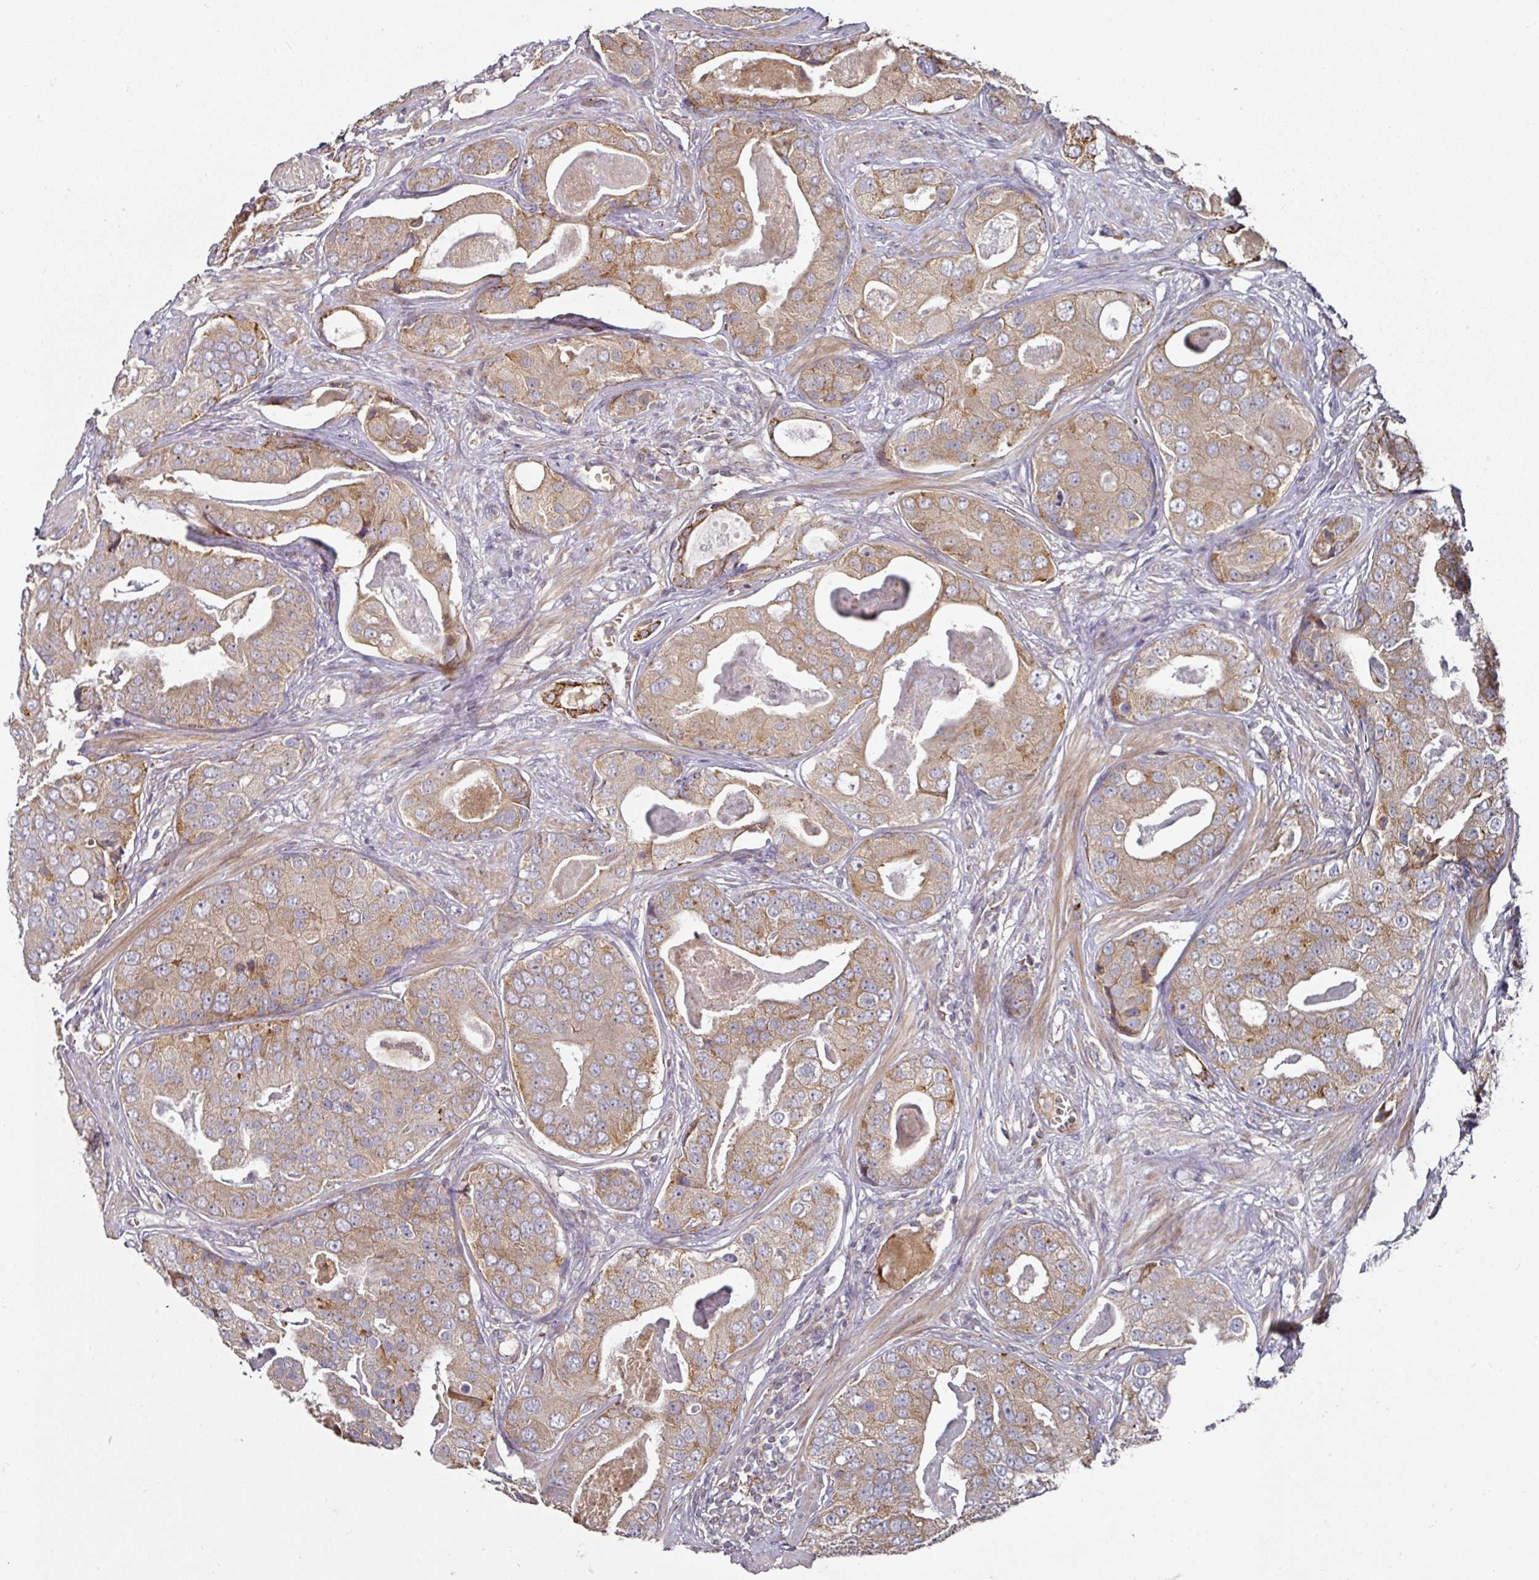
{"staining": {"intensity": "moderate", "quantity": ">75%", "location": "cytoplasmic/membranous"}, "tissue": "prostate cancer", "cell_type": "Tumor cells", "image_type": "cancer", "snomed": [{"axis": "morphology", "description": "Adenocarcinoma, High grade"}, {"axis": "topography", "description": "Prostate"}], "caption": "An IHC histopathology image of tumor tissue is shown. Protein staining in brown highlights moderate cytoplasmic/membranous positivity in high-grade adenocarcinoma (prostate) within tumor cells.", "gene": "DNAJC7", "patient": {"sex": "male", "age": 71}}